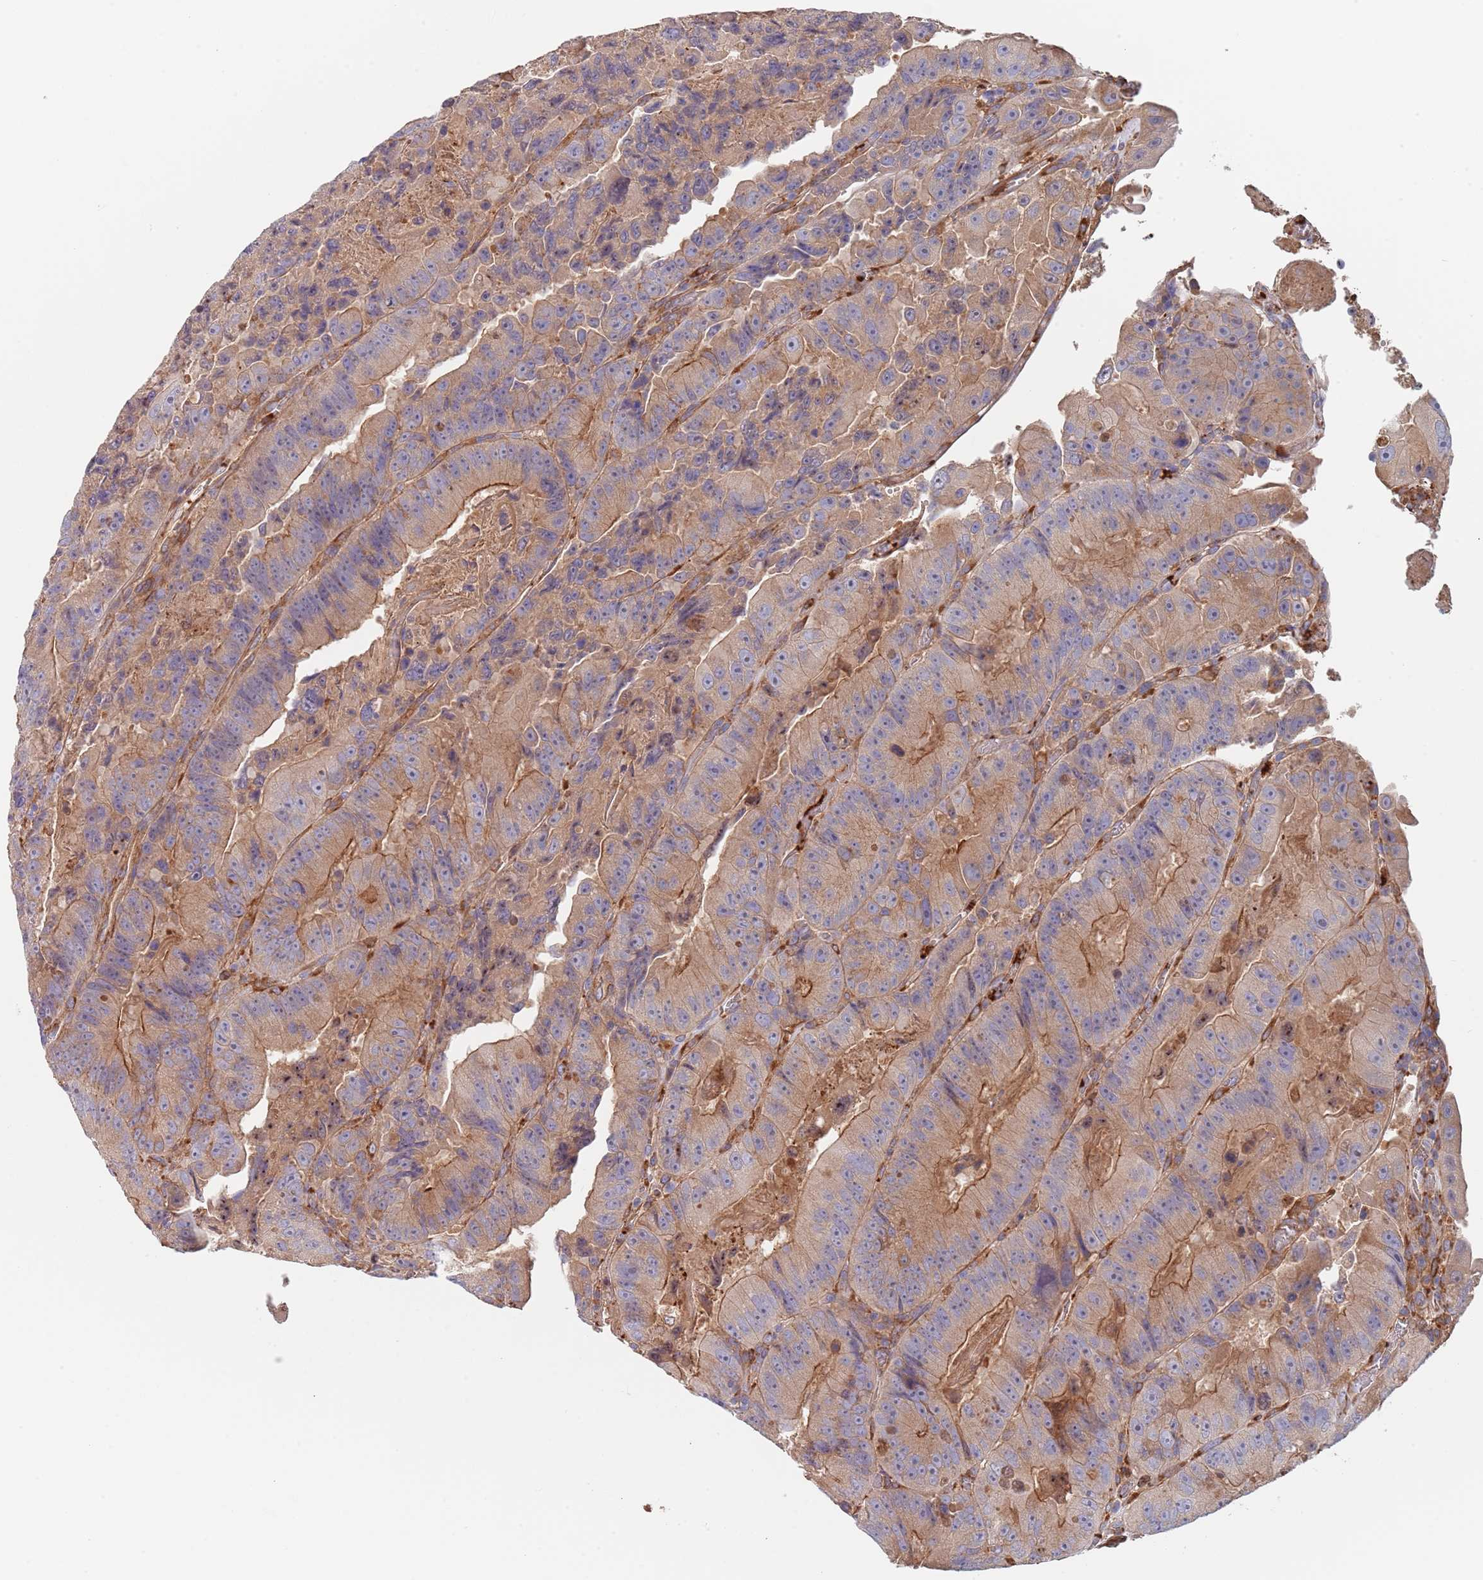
{"staining": {"intensity": "moderate", "quantity": ">75%", "location": "cytoplasmic/membranous"}, "tissue": "colorectal cancer", "cell_type": "Tumor cells", "image_type": "cancer", "snomed": [{"axis": "morphology", "description": "Adenocarcinoma, NOS"}, {"axis": "topography", "description": "Colon"}], "caption": "DAB (3,3'-diaminobenzidine) immunohistochemical staining of human colorectal cancer (adenocarcinoma) exhibits moderate cytoplasmic/membranous protein expression in approximately >75% of tumor cells.", "gene": "DCUN1D3", "patient": {"sex": "female", "age": 86}}